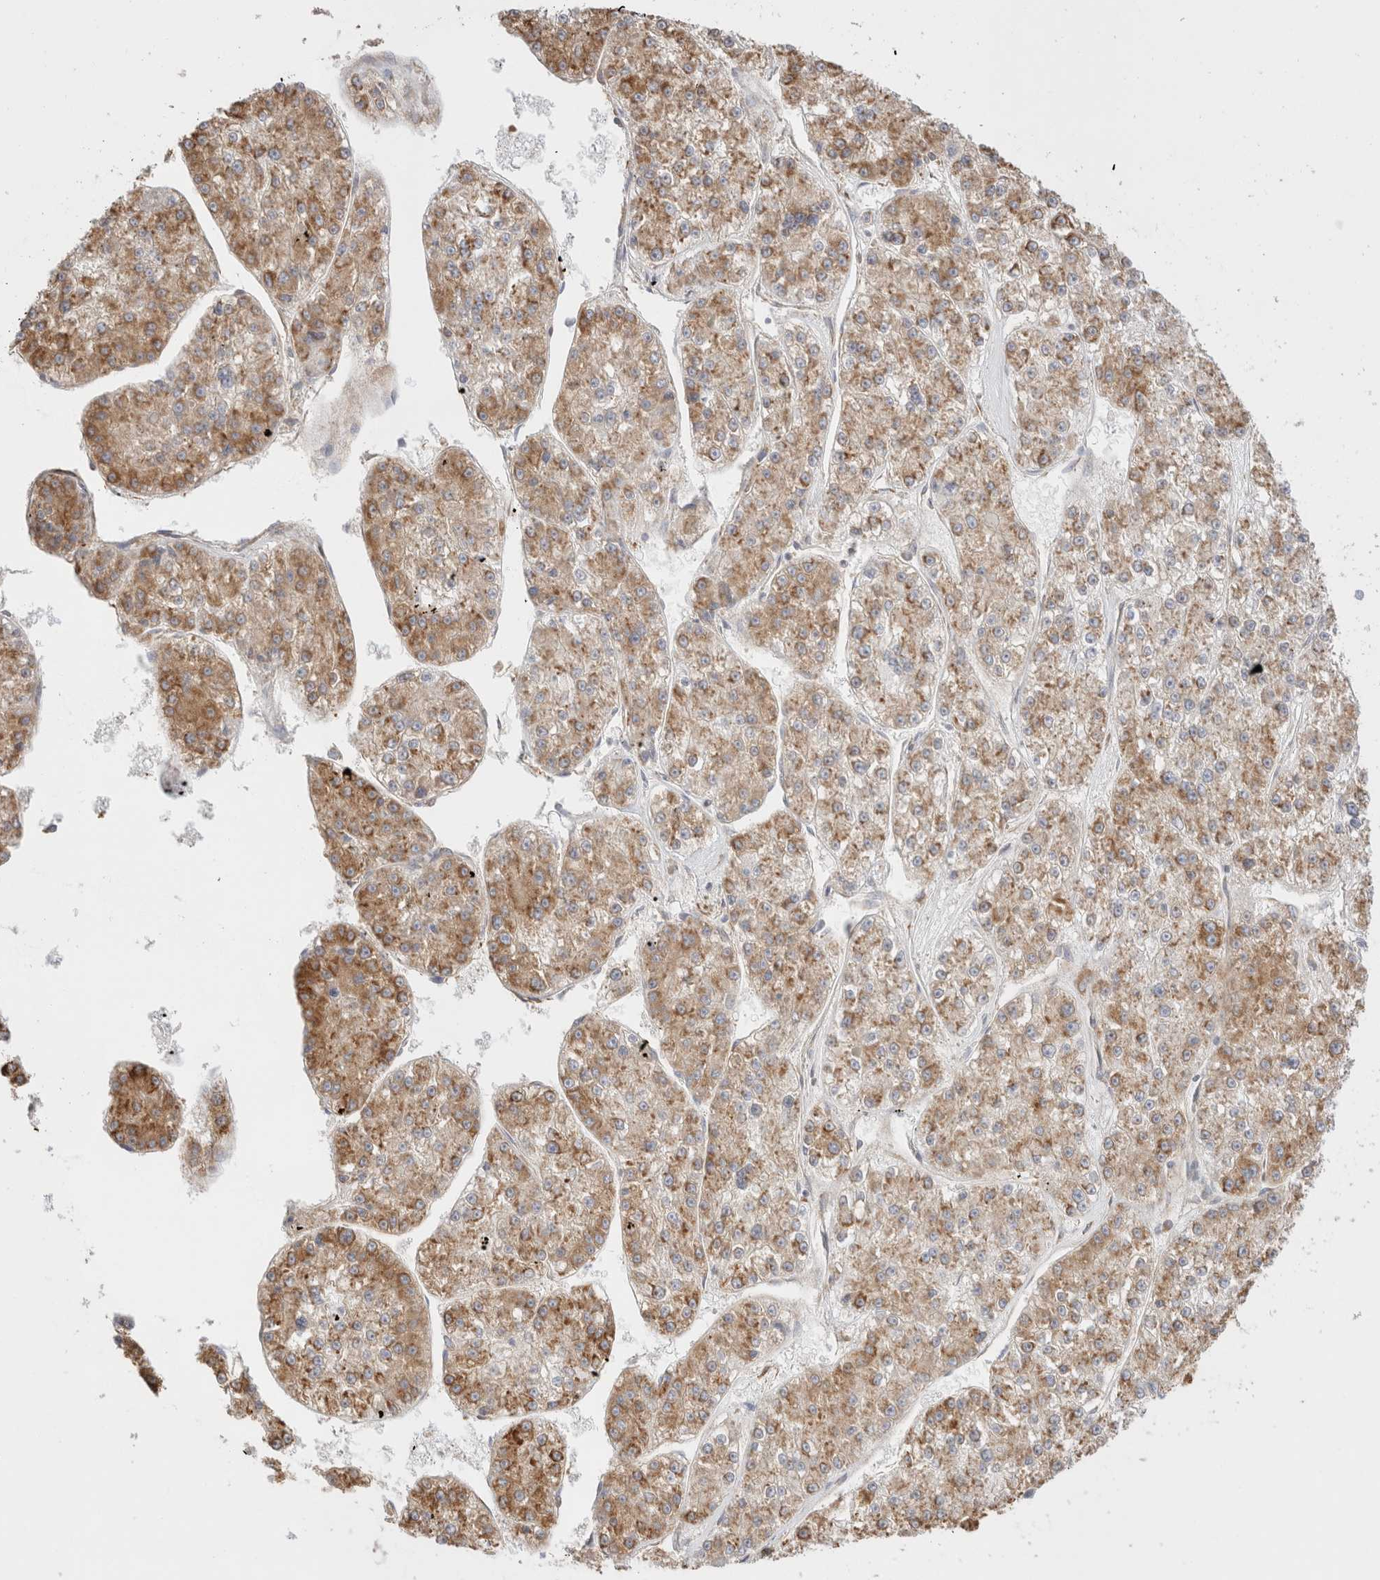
{"staining": {"intensity": "strong", "quantity": "25%-75%", "location": "cytoplasmic/membranous"}, "tissue": "liver cancer", "cell_type": "Tumor cells", "image_type": "cancer", "snomed": [{"axis": "morphology", "description": "Carcinoma, Hepatocellular, NOS"}, {"axis": "topography", "description": "Liver"}], "caption": "IHC of human liver cancer (hepatocellular carcinoma) demonstrates high levels of strong cytoplasmic/membranous expression in approximately 25%-75% of tumor cells.", "gene": "ZC2HC1A", "patient": {"sex": "female", "age": 73}}